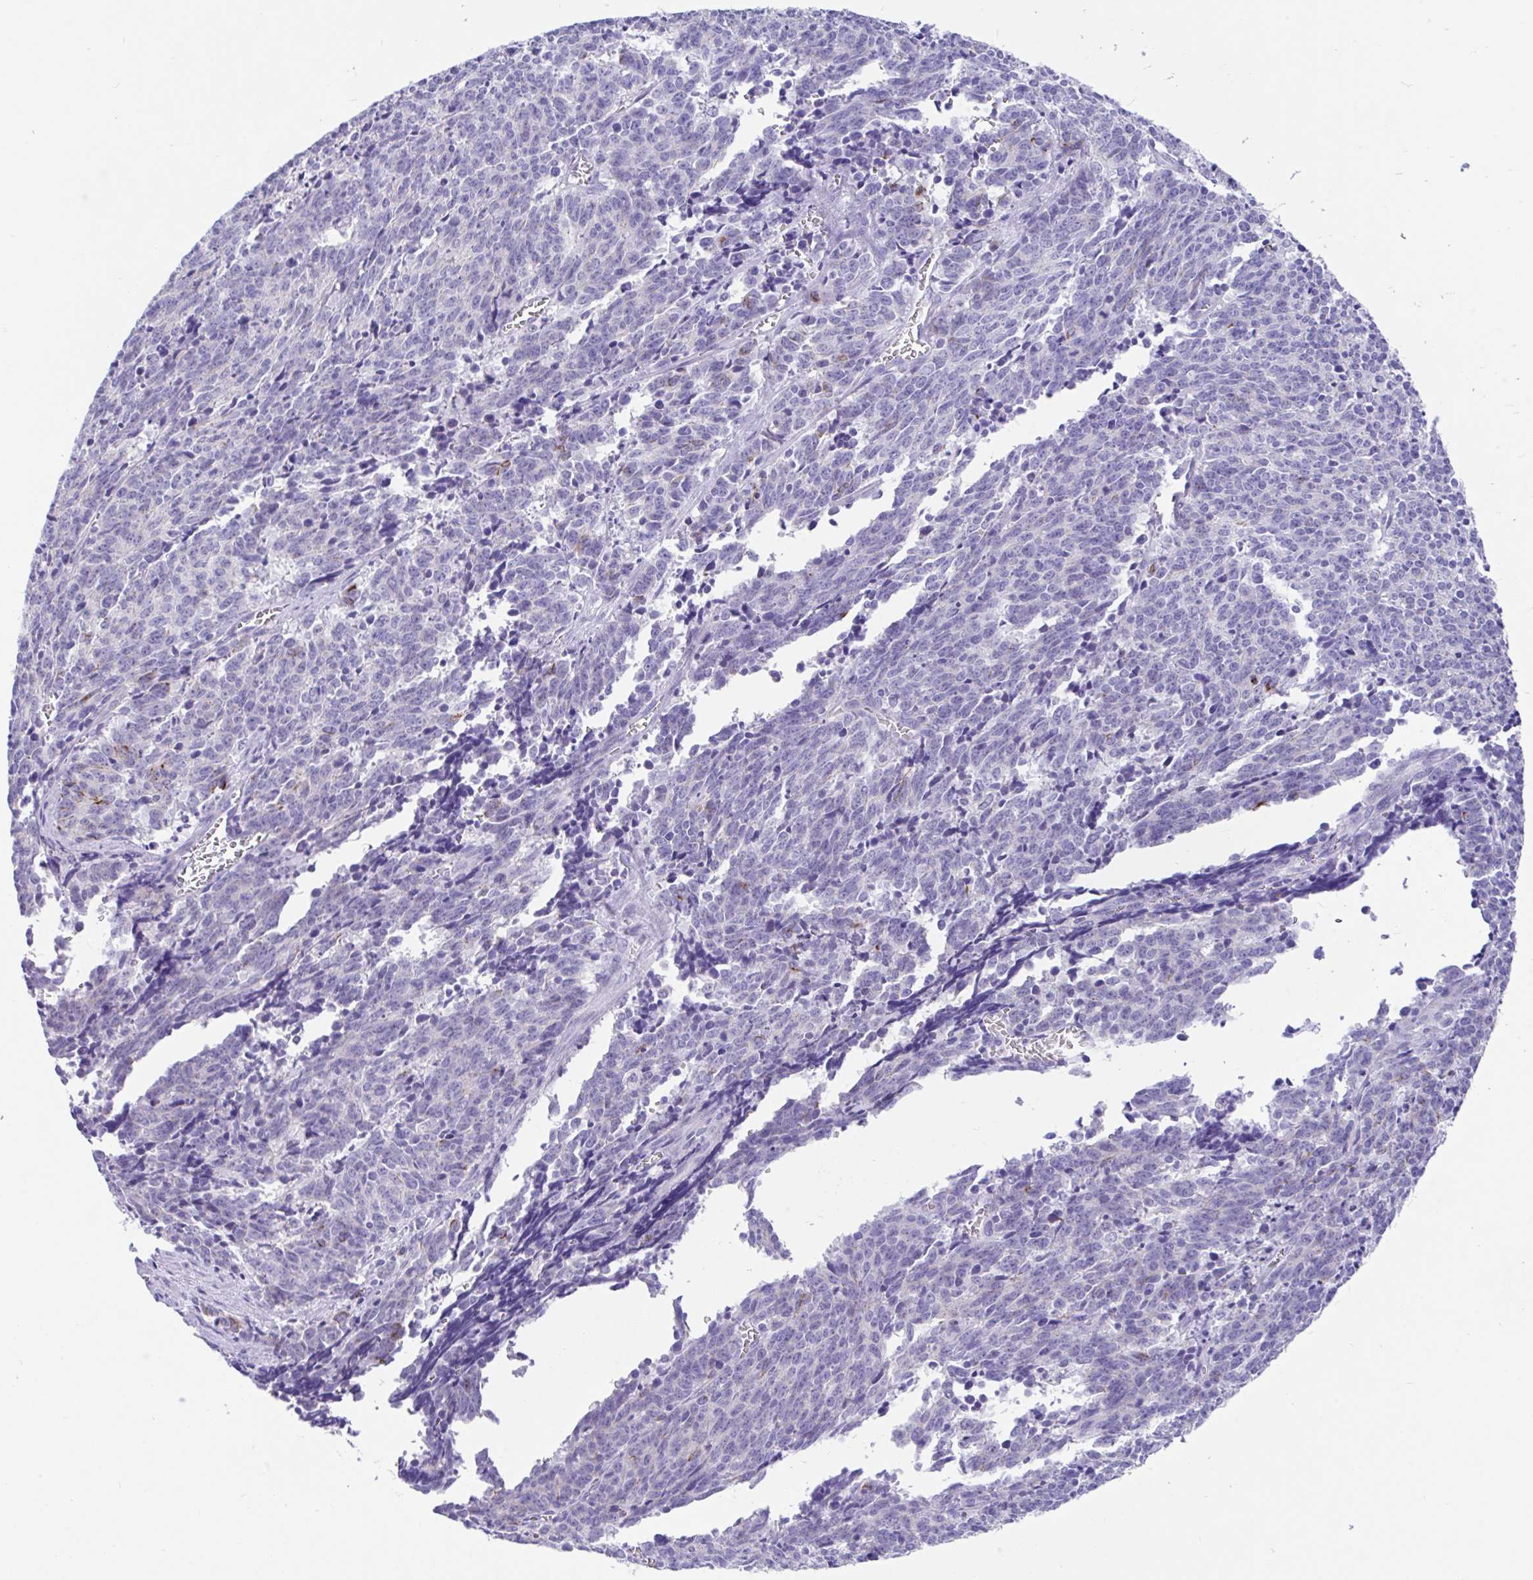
{"staining": {"intensity": "negative", "quantity": "none", "location": "none"}, "tissue": "cervical cancer", "cell_type": "Tumor cells", "image_type": "cancer", "snomed": [{"axis": "morphology", "description": "Squamous cell carcinoma, NOS"}, {"axis": "topography", "description": "Cervix"}], "caption": "Histopathology image shows no protein staining in tumor cells of cervical cancer tissue.", "gene": "CCSAP", "patient": {"sex": "female", "age": 29}}